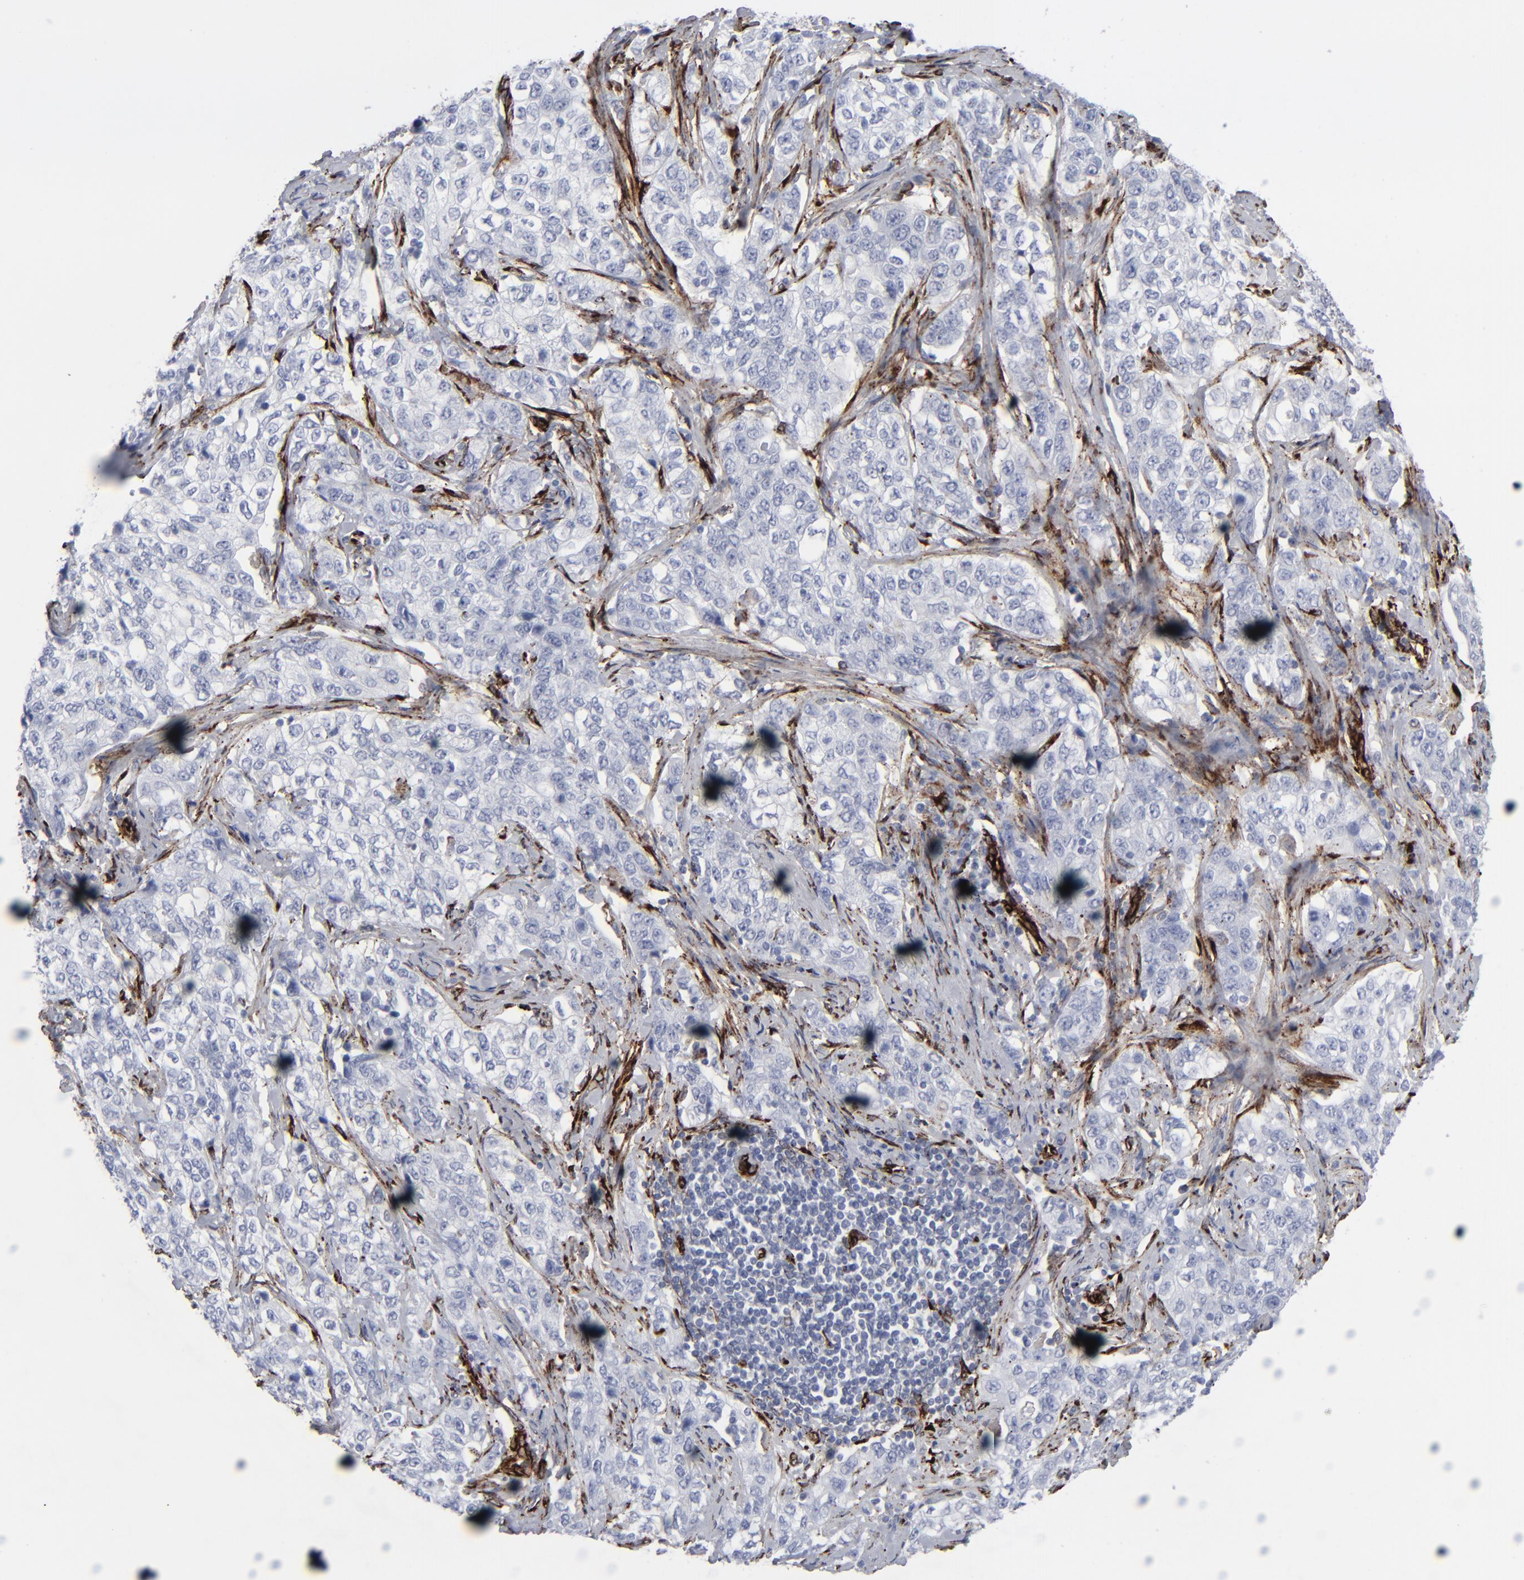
{"staining": {"intensity": "negative", "quantity": "none", "location": "none"}, "tissue": "stomach cancer", "cell_type": "Tumor cells", "image_type": "cancer", "snomed": [{"axis": "morphology", "description": "Adenocarcinoma, NOS"}, {"axis": "topography", "description": "Stomach"}], "caption": "This is a image of immunohistochemistry staining of stomach cancer (adenocarcinoma), which shows no positivity in tumor cells.", "gene": "SPARC", "patient": {"sex": "male", "age": 48}}